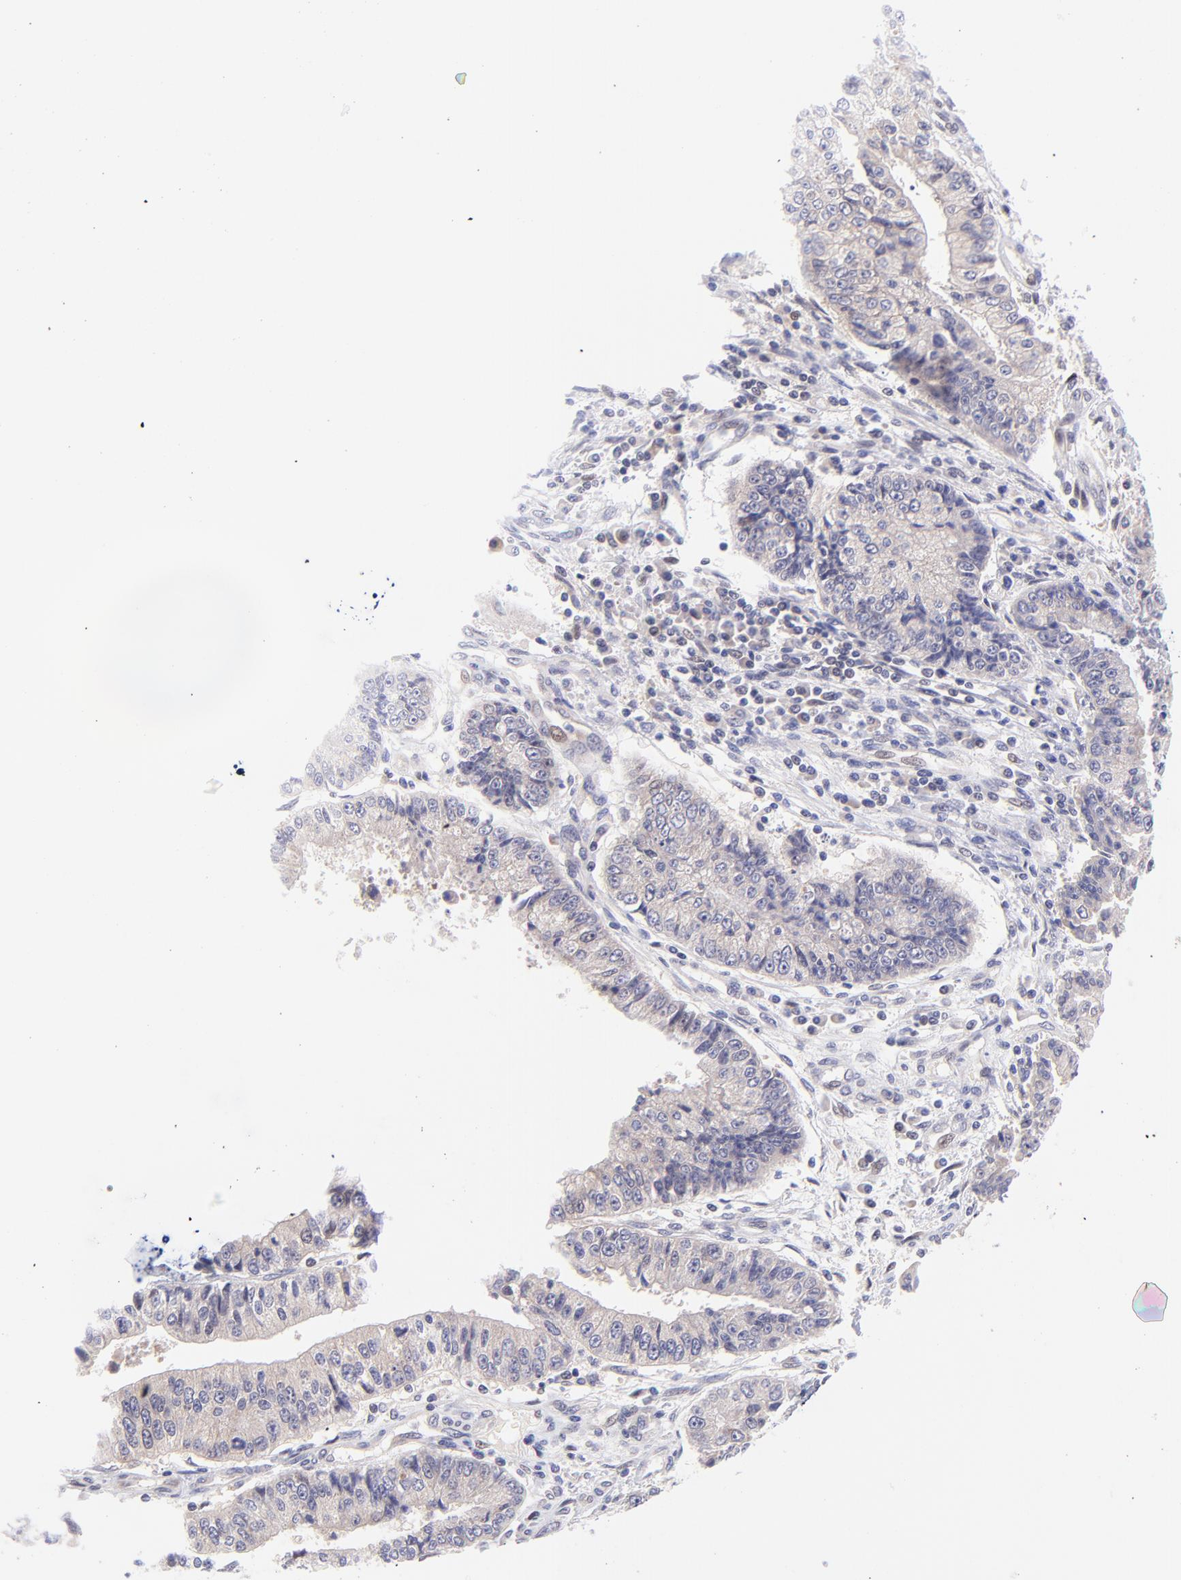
{"staining": {"intensity": "weak", "quantity": ">75%", "location": "cytoplasmic/membranous"}, "tissue": "endometrial cancer", "cell_type": "Tumor cells", "image_type": "cancer", "snomed": [{"axis": "morphology", "description": "Adenocarcinoma, NOS"}, {"axis": "topography", "description": "Endometrium"}], "caption": "Immunohistochemical staining of adenocarcinoma (endometrial) demonstrates low levels of weak cytoplasmic/membranous expression in about >75% of tumor cells.", "gene": "PBDC1", "patient": {"sex": "female", "age": 75}}